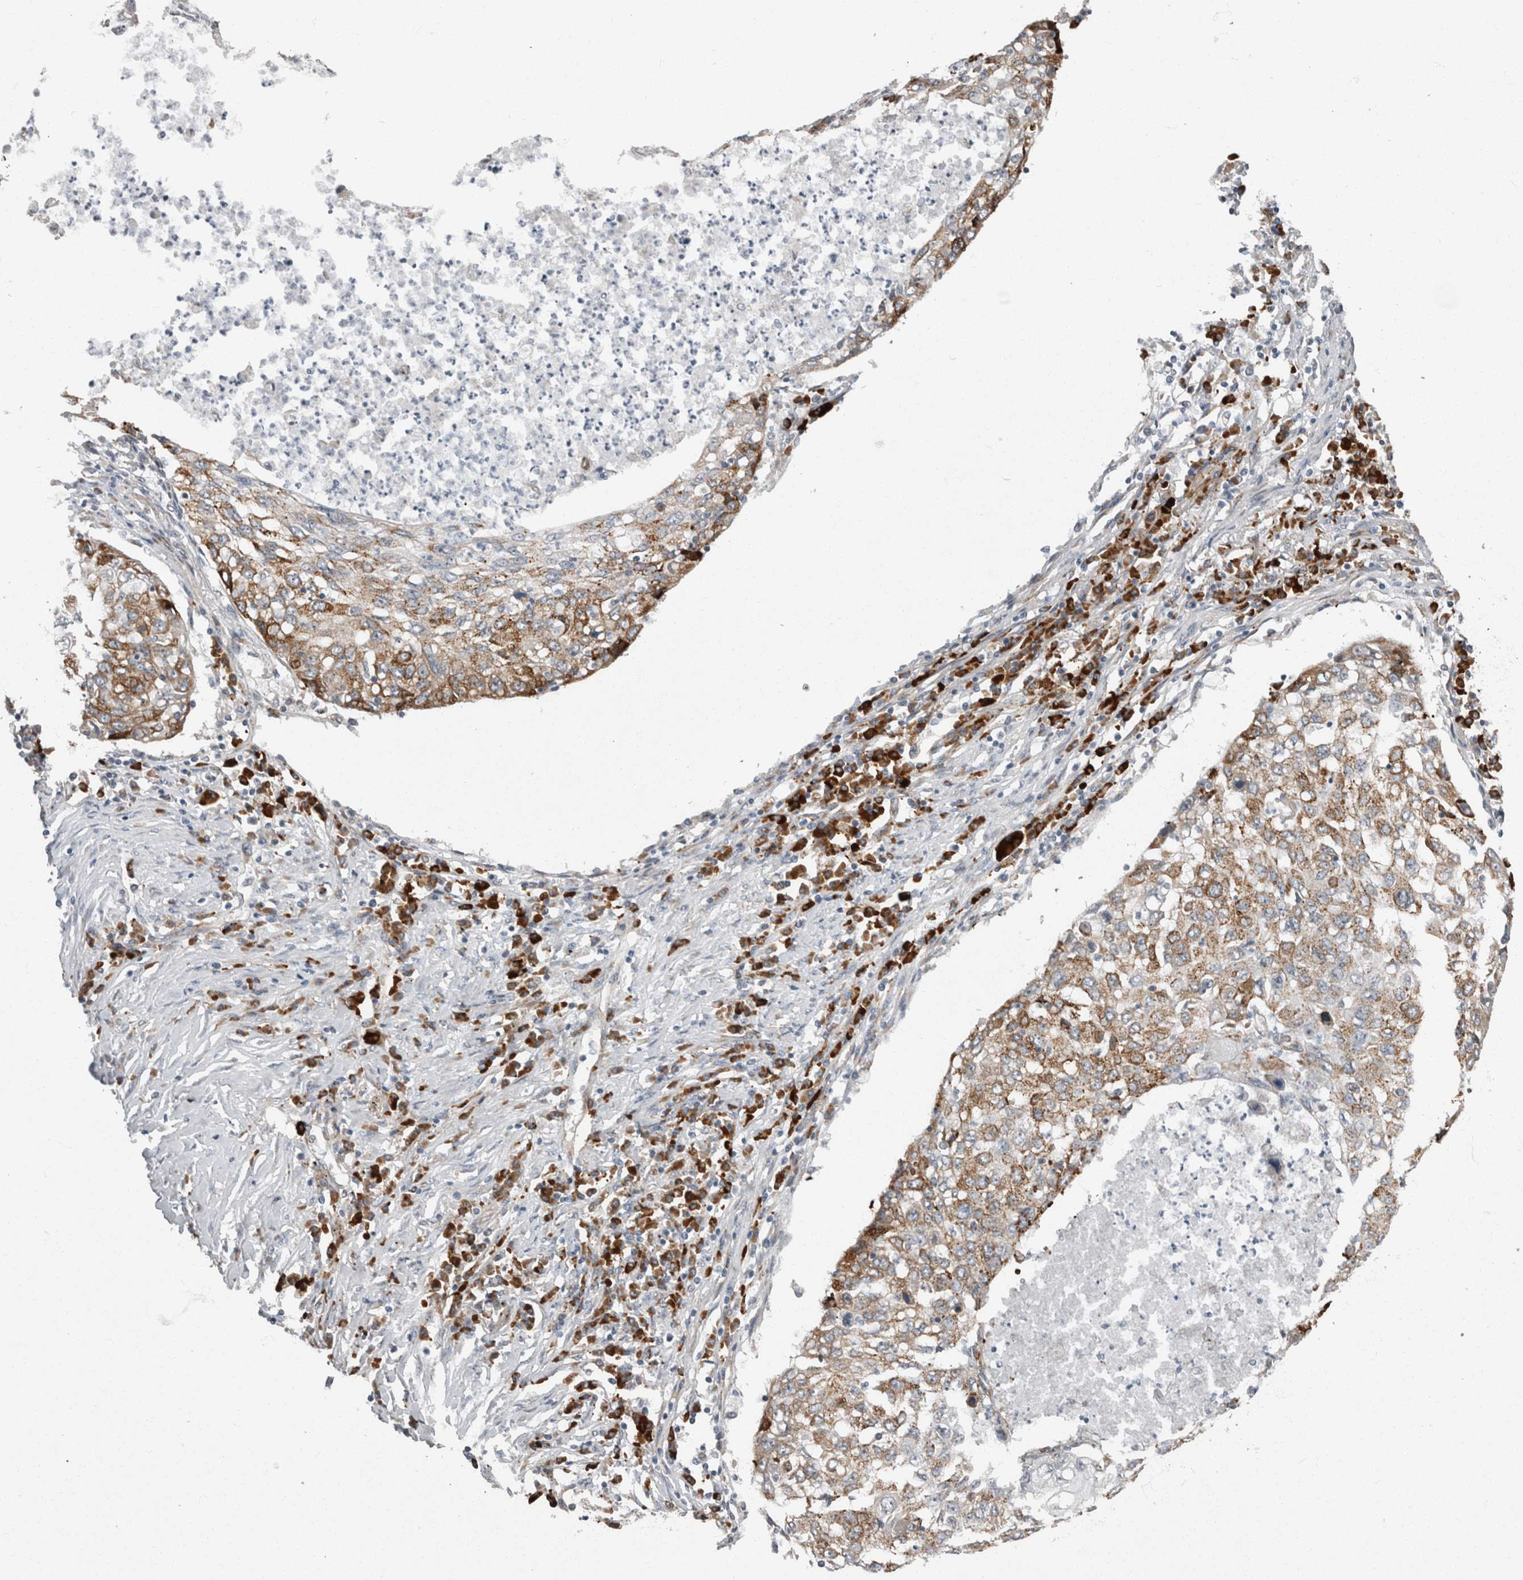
{"staining": {"intensity": "moderate", "quantity": ">75%", "location": "cytoplasmic/membranous"}, "tissue": "lung cancer", "cell_type": "Tumor cells", "image_type": "cancer", "snomed": [{"axis": "morphology", "description": "Squamous cell carcinoma, NOS"}, {"axis": "topography", "description": "Lung"}], "caption": "Lung cancer (squamous cell carcinoma) tissue exhibits moderate cytoplasmic/membranous expression in about >75% of tumor cells, visualized by immunohistochemistry. The staining was performed using DAB, with brown indicating positive protein expression. Nuclei are stained blue with hematoxylin.", "gene": "USP25", "patient": {"sex": "female", "age": 63}}